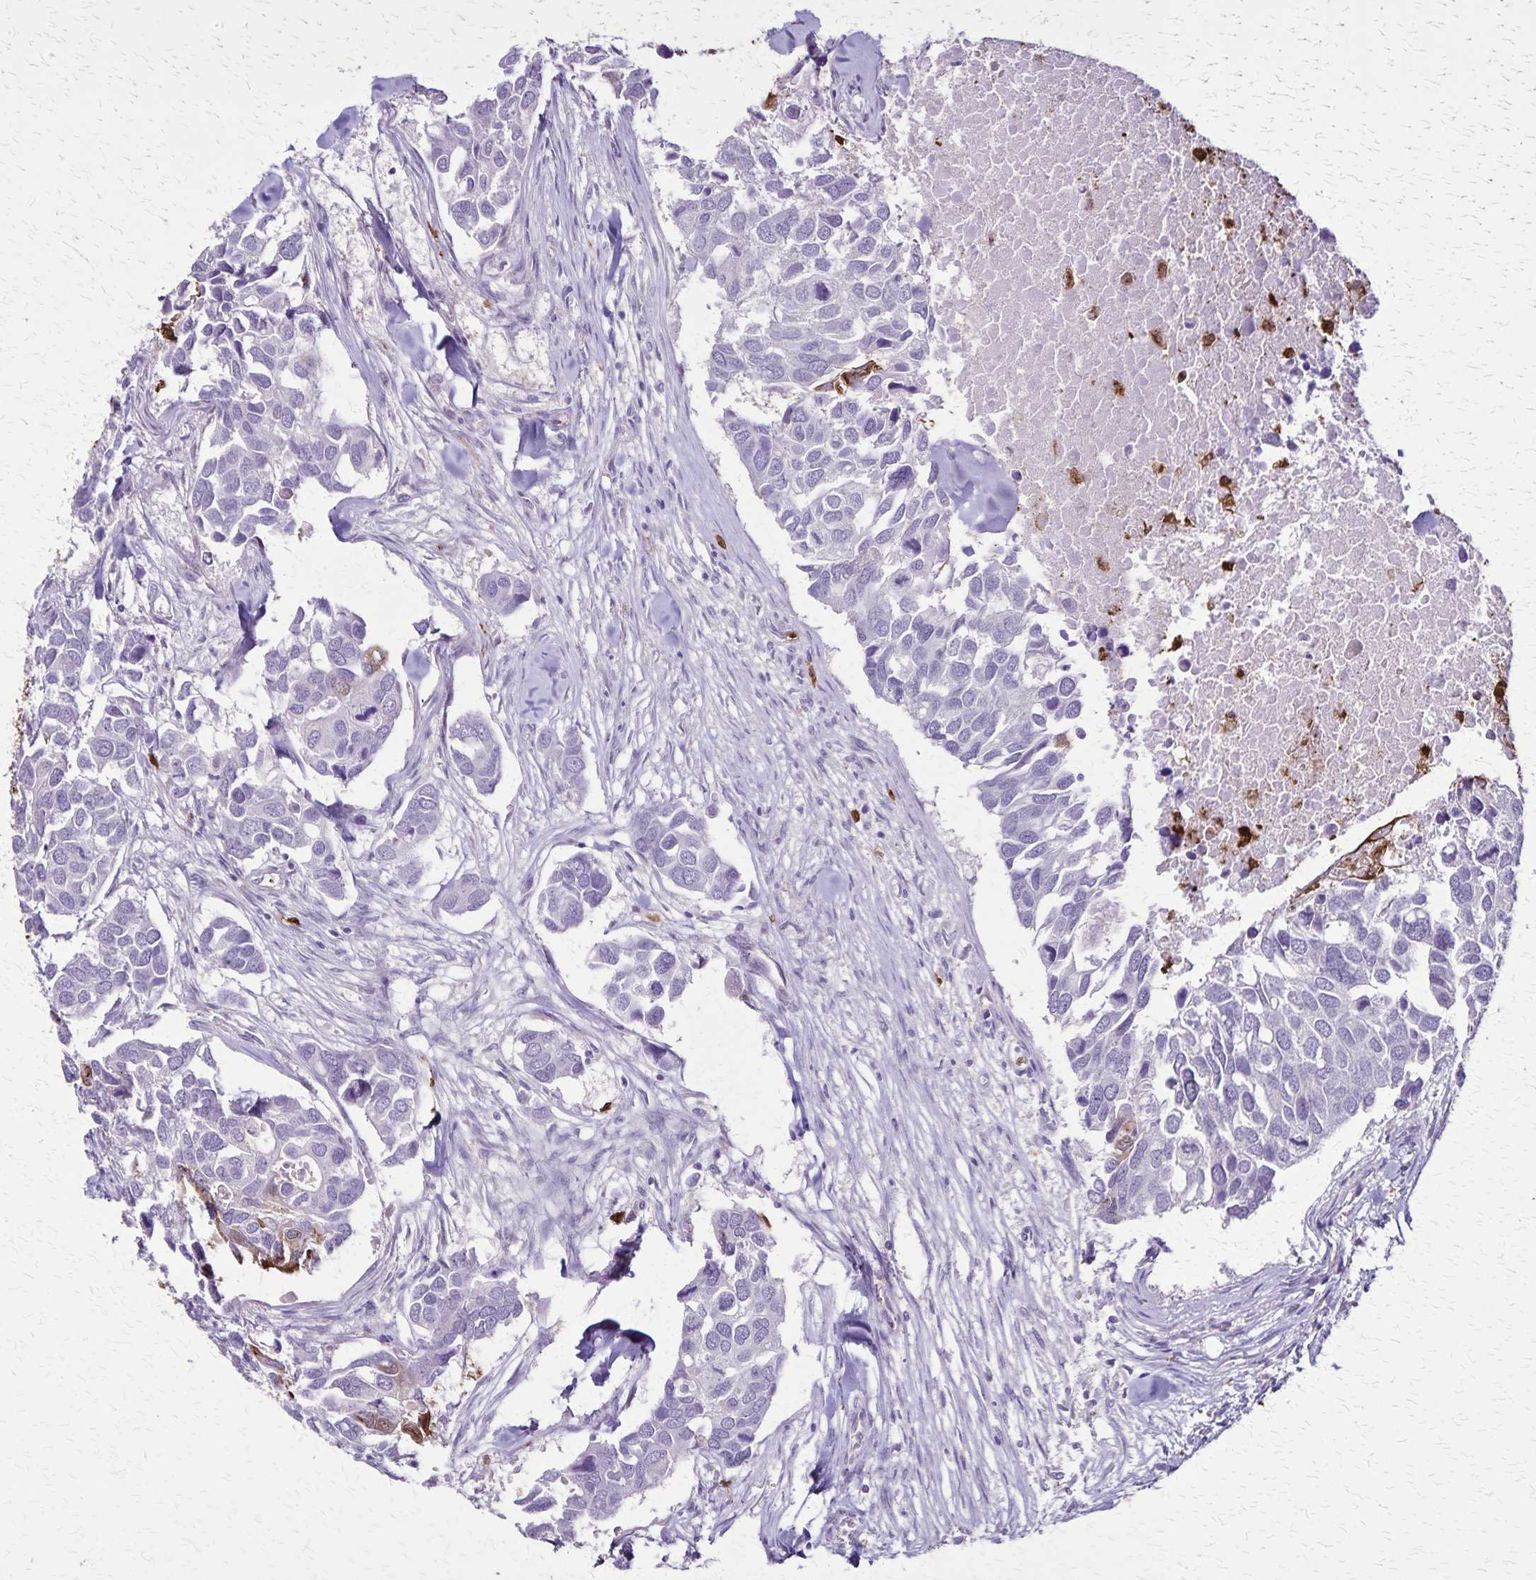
{"staining": {"intensity": "negative", "quantity": "none", "location": "none"}, "tissue": "breast cancer", "cell_type": "Tumor cells", "image_type": "cancer", "snomed": [{"axis": "morphology", "description": "Duct carcinoma"}, {"axis": "topography", "description": "Breast"}], "caption": "Tumor cells show no significant expression in breast cancer.", "gene": "ULBP3", "patient": {"sex": "female", "age": 83}}